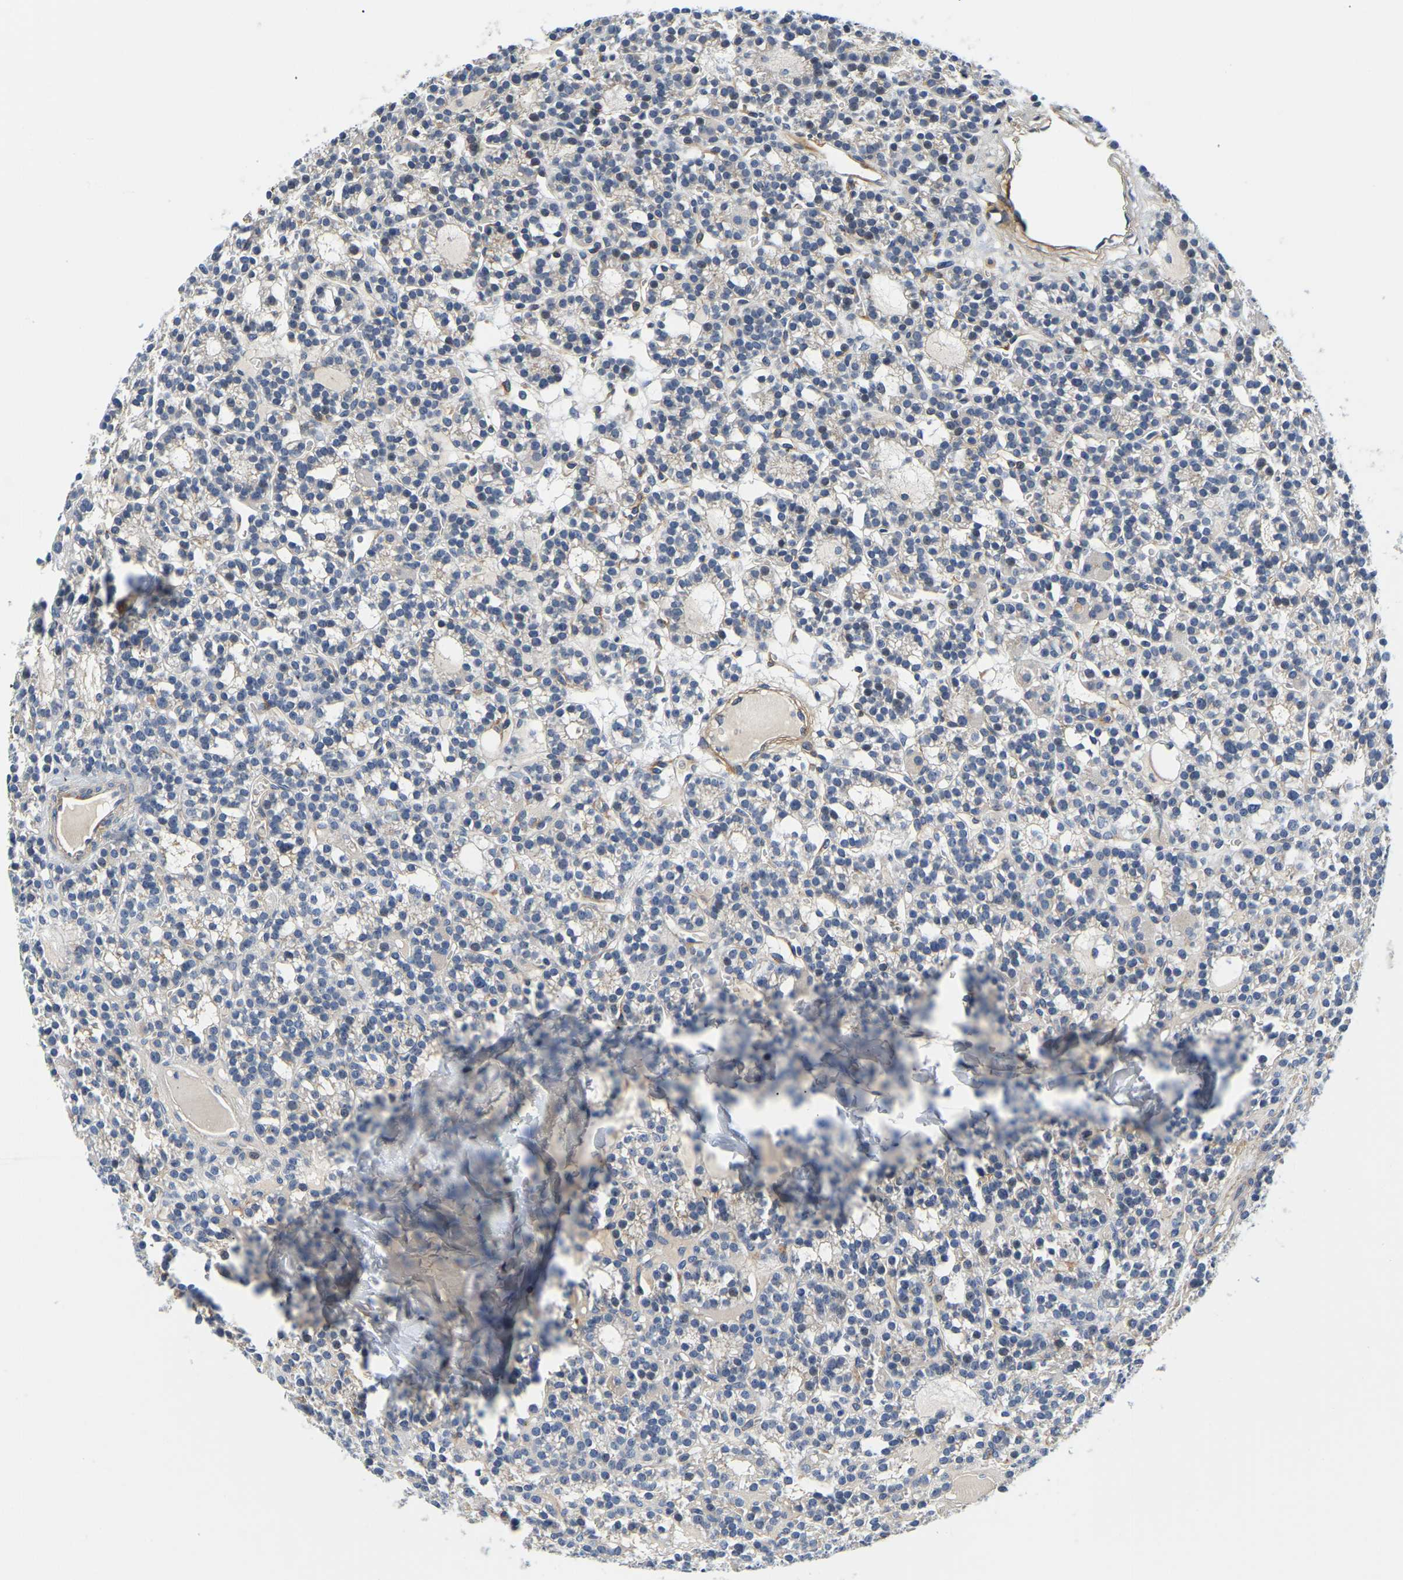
{"staining": {"intensity": "negative", "quantity": "none", "location": "none"}, "tissue": "parathyroid gland", "cell_type": "Glandular cells", "image_type": "normal", "snomed": [{"axis": "morphology", "description": "Normal tissue, NOS"}, {"axis": "morphology", "description": "Adenoma, NOS"}, {"axis": "topography", "description": "Parathyroid gland"}], "caption": "Parathyroid gland stained for a protein using IHC shows no staining glandular cells.", "gene": "LIAS", "patient": {"sex": "female", "age": 58}}